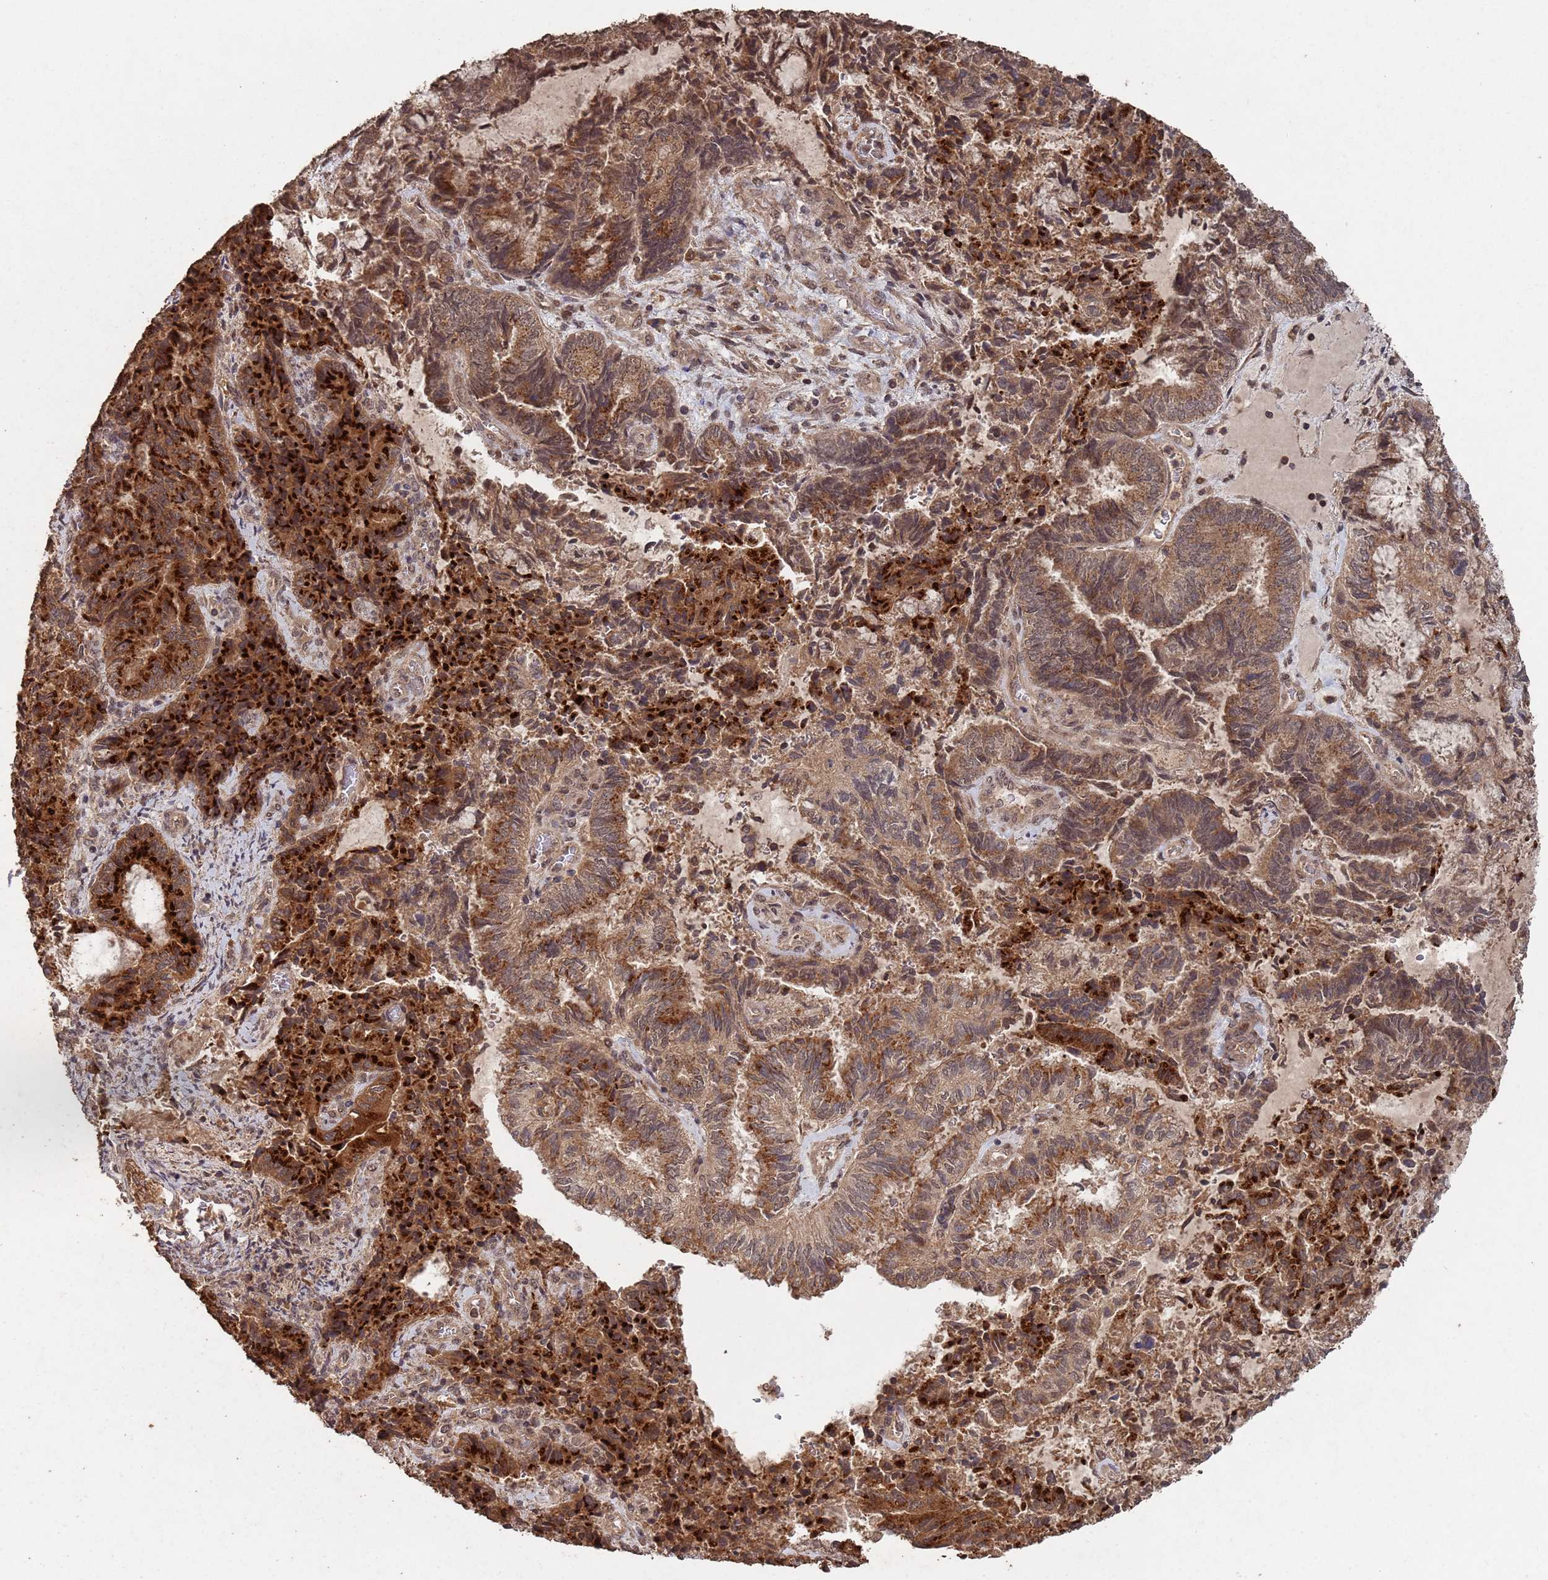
{"staining": {"intensity": "strong", "quantity": ">75%", "location": "cytoplasmic/membranous,nuclear"}, "tissue": "endometrial cancer", "cell_type": "Tumor cells", "image_type": "cancer", "snomed": [{"axis": "morphology", "description": "Adenocarcinoma, NOS"}, {"axis": "topography", "description": "Endometrium"}], "caption": "High-power microscopy captured an immunohistochemistry image of endometrial cancer (adenocarcinoma), revealing strong cytoplasmic/membranous and nuclear positivity in approximately >75% of tumor cells.", "gene": "FRAT1", "patient": {"sex": "female", "age": 80}}